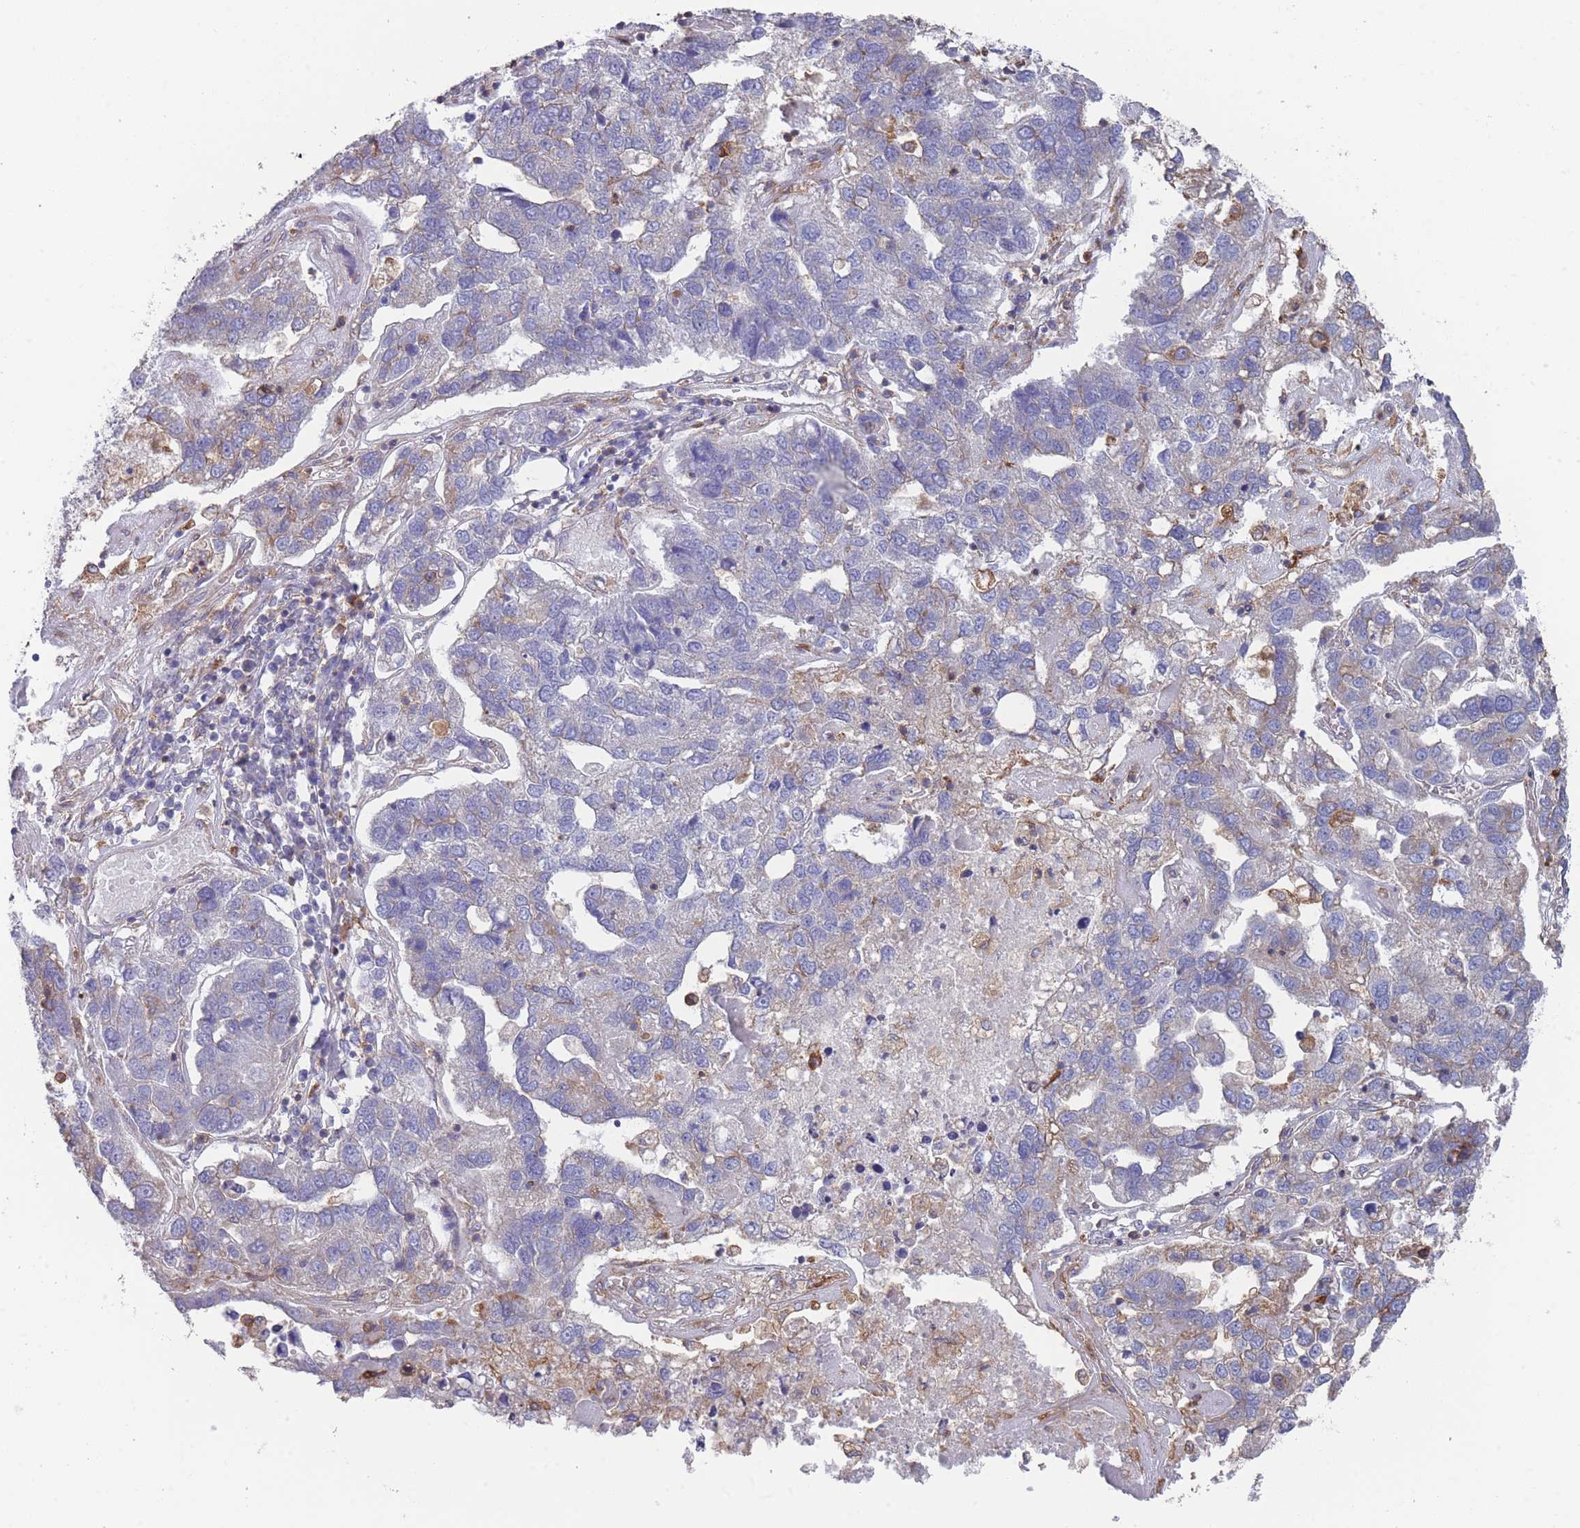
{"staining": {"intensity": "negative", "quantity": "none", "location": "none"}, "tissue": "pancreatic cancer", "cell_type": "Tumor cells", "image_type": "cancer", "snomed": [{"axis": "morphology", "description": "Adenocarcinoma, NOS"}, {"axis": "topography", "description": "Pancreas"}], "caption": "Tumor cells show no significant expression in adenocarcinoma (pancreatic). (DAB IHC visualized using brightfield microscopy, high magnification).", "gene": "SCCPDH", "patient": {"sex": "female", "age": 61}}